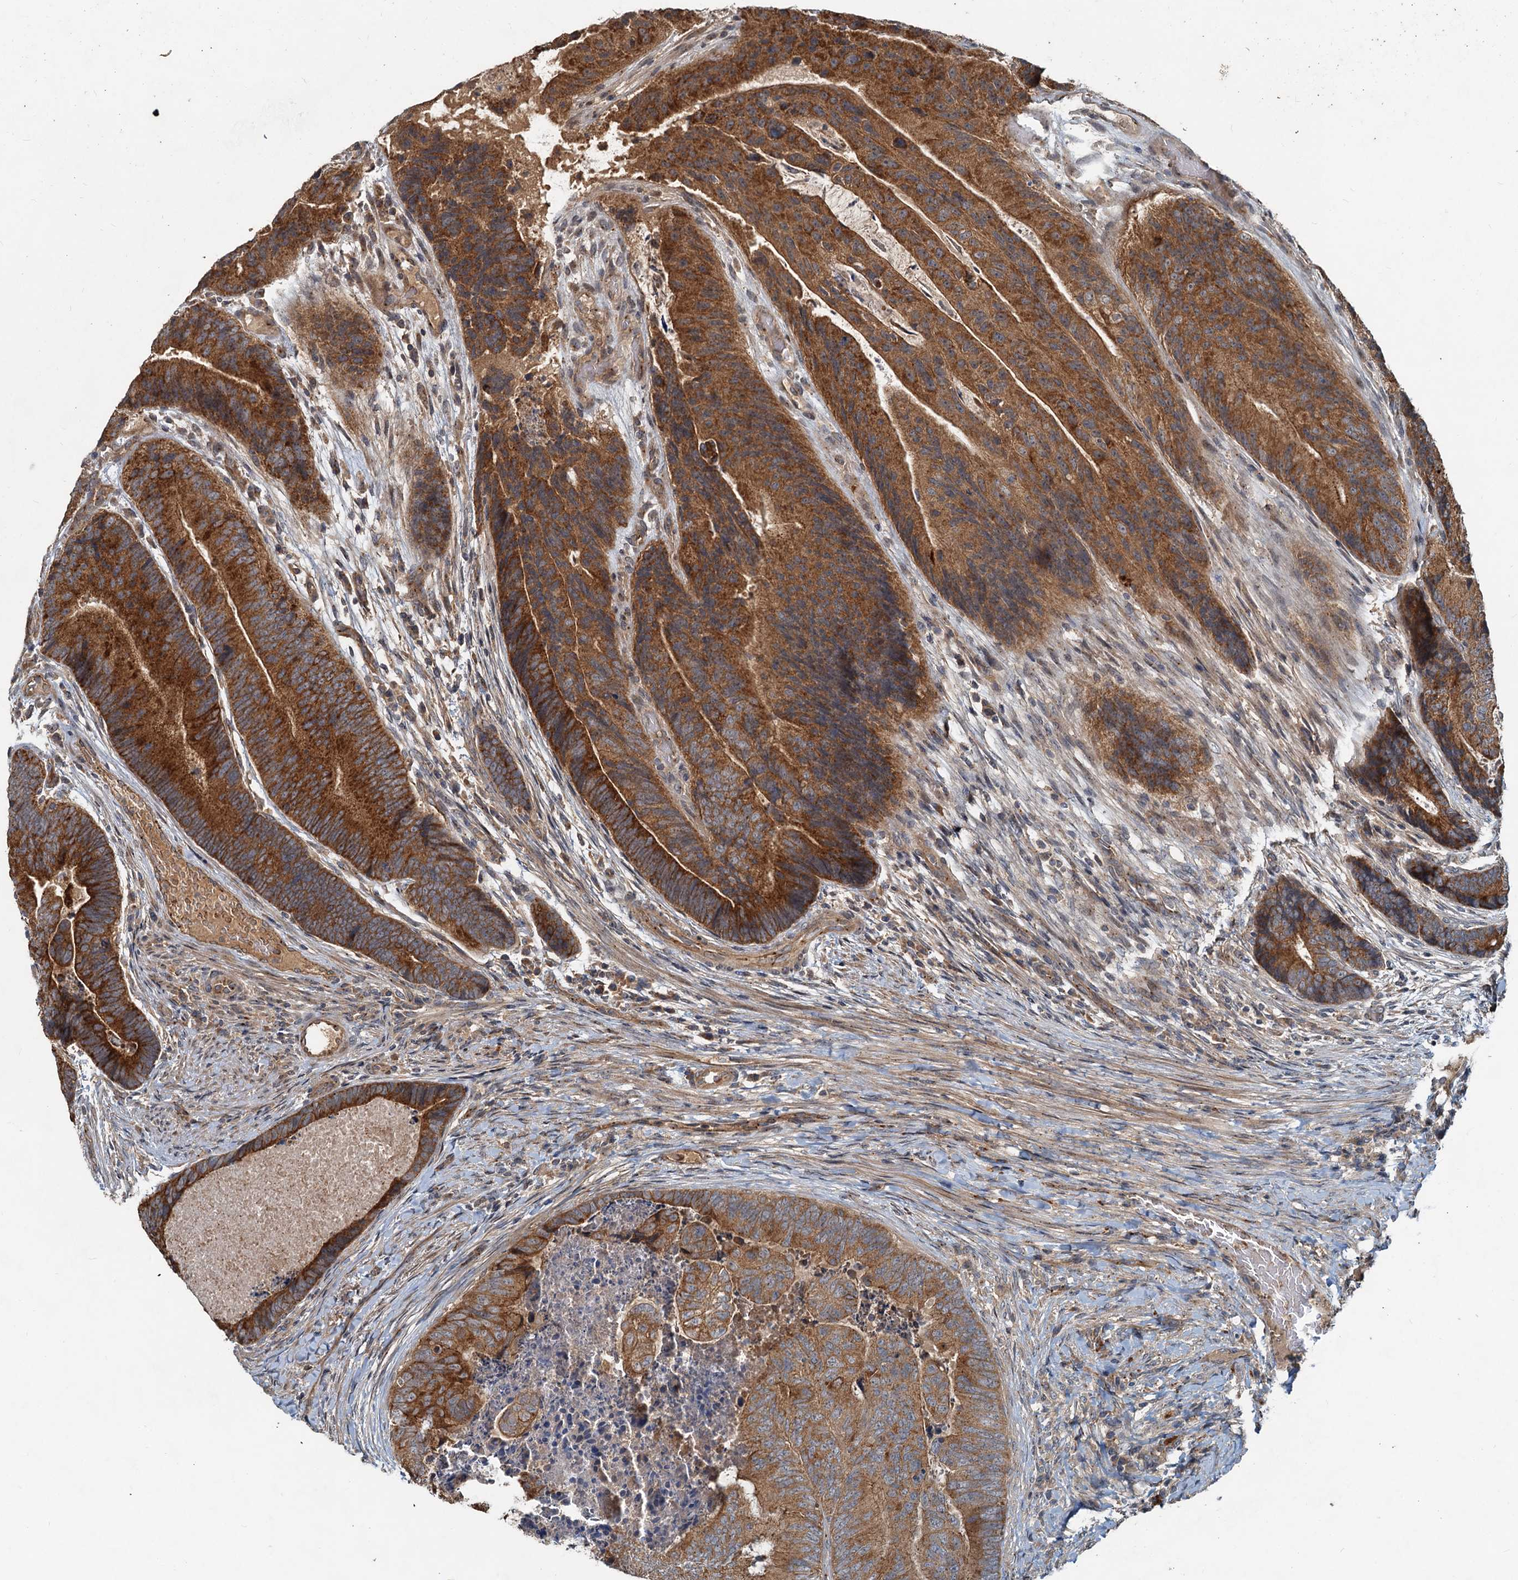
{"staining": {"intensity": "strong", "quantity": ">75%", "location": "cytoplasmic/membranous"}, "tissue": "colorectal cancer", "cell_type": "Tumor cells", "image_type": "cancer", "snomed": [{"axis": "morphology", "description": "Adenocarcinoma, NOS"}, {"axis": "topography", "description": "Colon"}], "caption": "Immunohistochemical staining of human colorectal cancer (adenocarcinoma) shows strong cytoplasmic/membranous protein expression in approximately >75% of tumor cells. The staining was performed using DAB (3,3'-diaminobenzidine), with brown indicating positive protein expression. Nuclei are stained blue with hematoxylin.", "gene": "CEP68", "patient": {"sex": "female", "age": 67}}